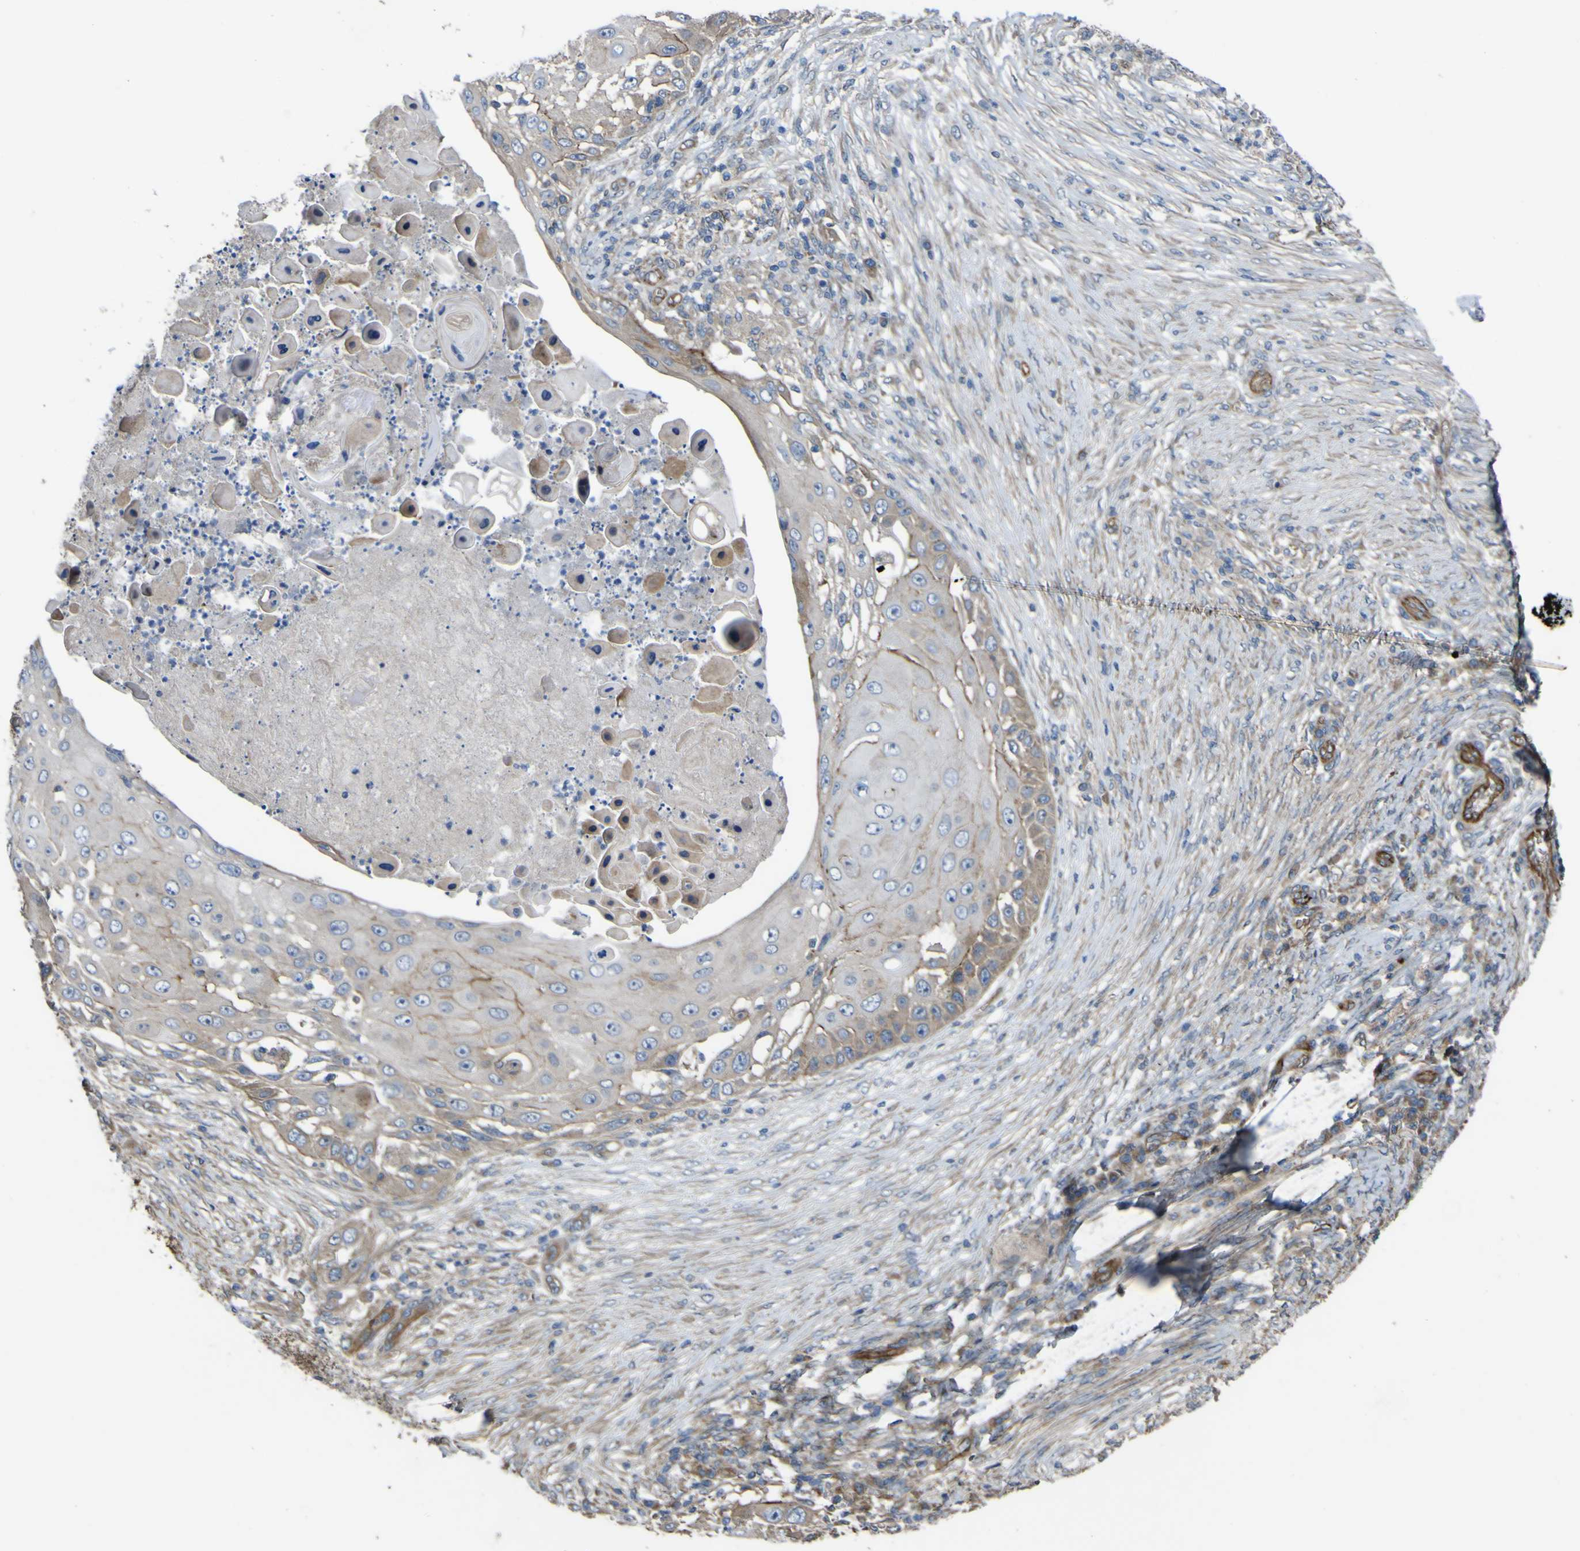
{"staining": {"intensity": "weak", "quantity": ">75%", "location": "cytoplasmic/membranous"}, "tissue": "skin cancer", "cell_type": "Tumor cells", "image_type": "cancer", "snomed": [{"axis": "morphology", "description": "Squamous cell carcinoma, NOS"}, {"axis": "topography", "description": "Skin"}], "caption": "Skin cancer was stained to show a protein in brown. There is low levels of weak cytoplasmic/membranous expression in about >75% of tumor cells. The protein of interest is shown in brown color, while the nuclei are stained blue.", "gene": "FBXO30", "patient": {"sex": "female", "age": 44}}